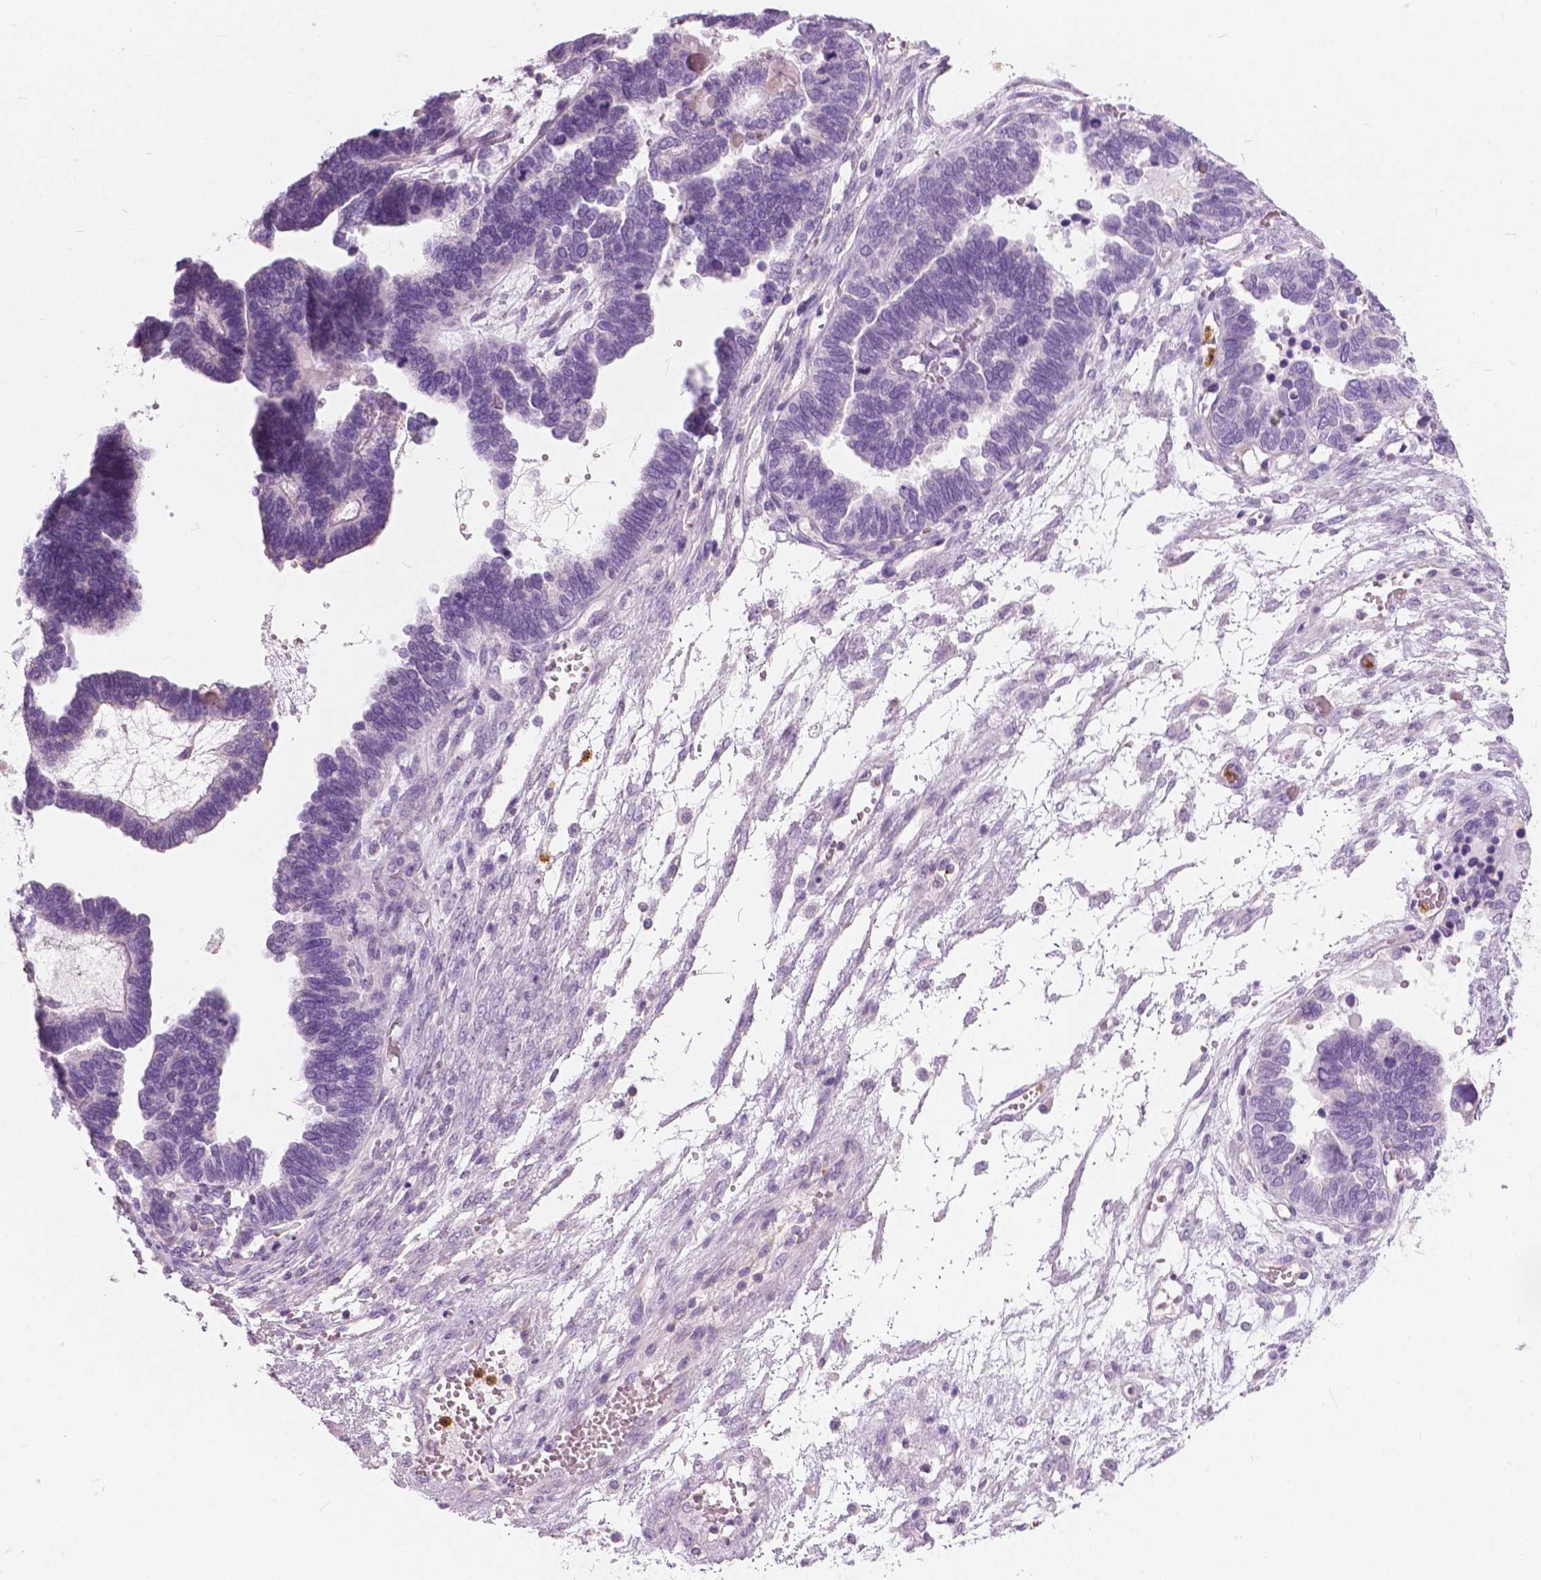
{"staining": {"intensity": "negative", "quantity": "none", "location": "none"}, "tissue": "ovarian cancer", "cell_type": "Tumor cells", "image_type": "cancer", "snomed": [{"axis": "morphology", "description": "Cystadenocarcinoma, serous, NOS"}, {"axis": "topography", "description": "Ovary"}], "caption": "Tumor cells show no significant protein staining in serous cystadenocarcinoma (ovarian).", "gene": "CXCR2", "patient": {"sex": "female", "age": 51}}